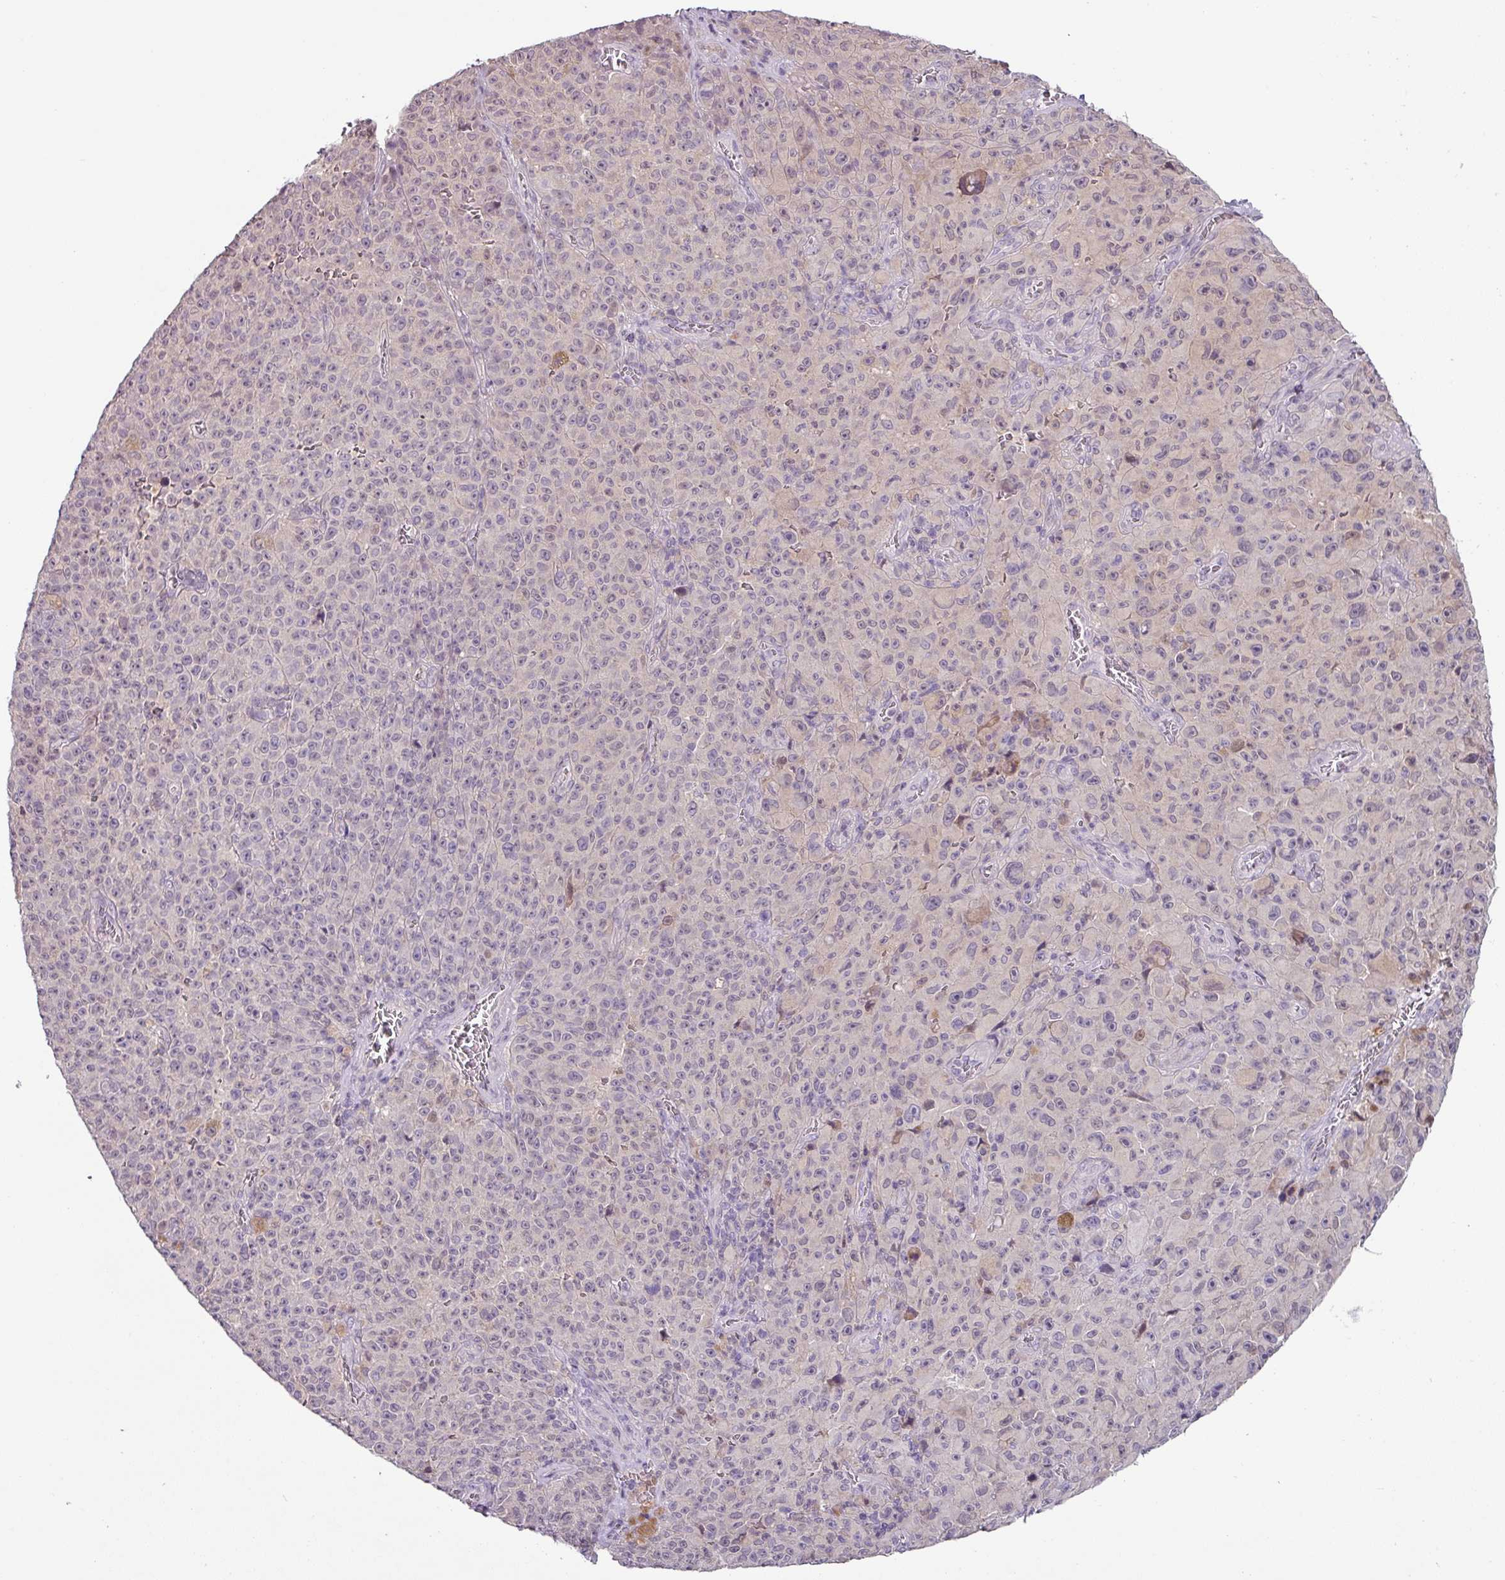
{"staining": {"intensity": "weak", "quantity": "<25%", "location": "cytoplasmic/membranous,nuclear"}, "tissue": "melanoma", "cell_type": "Tumor cells", "image_type": "cancer", "snomed": [{"axis": "morphology", "description": "Malignant melanoma, NOS"}, {"axis": "topography", "description": "Skin"}], "caption": "The immunohistochemistry (IHC) image has no significant positivity in tumor cells of melanoma tissue.", "gene": "SLC5A10", "patient": {"sex": "female", "age": 82}}